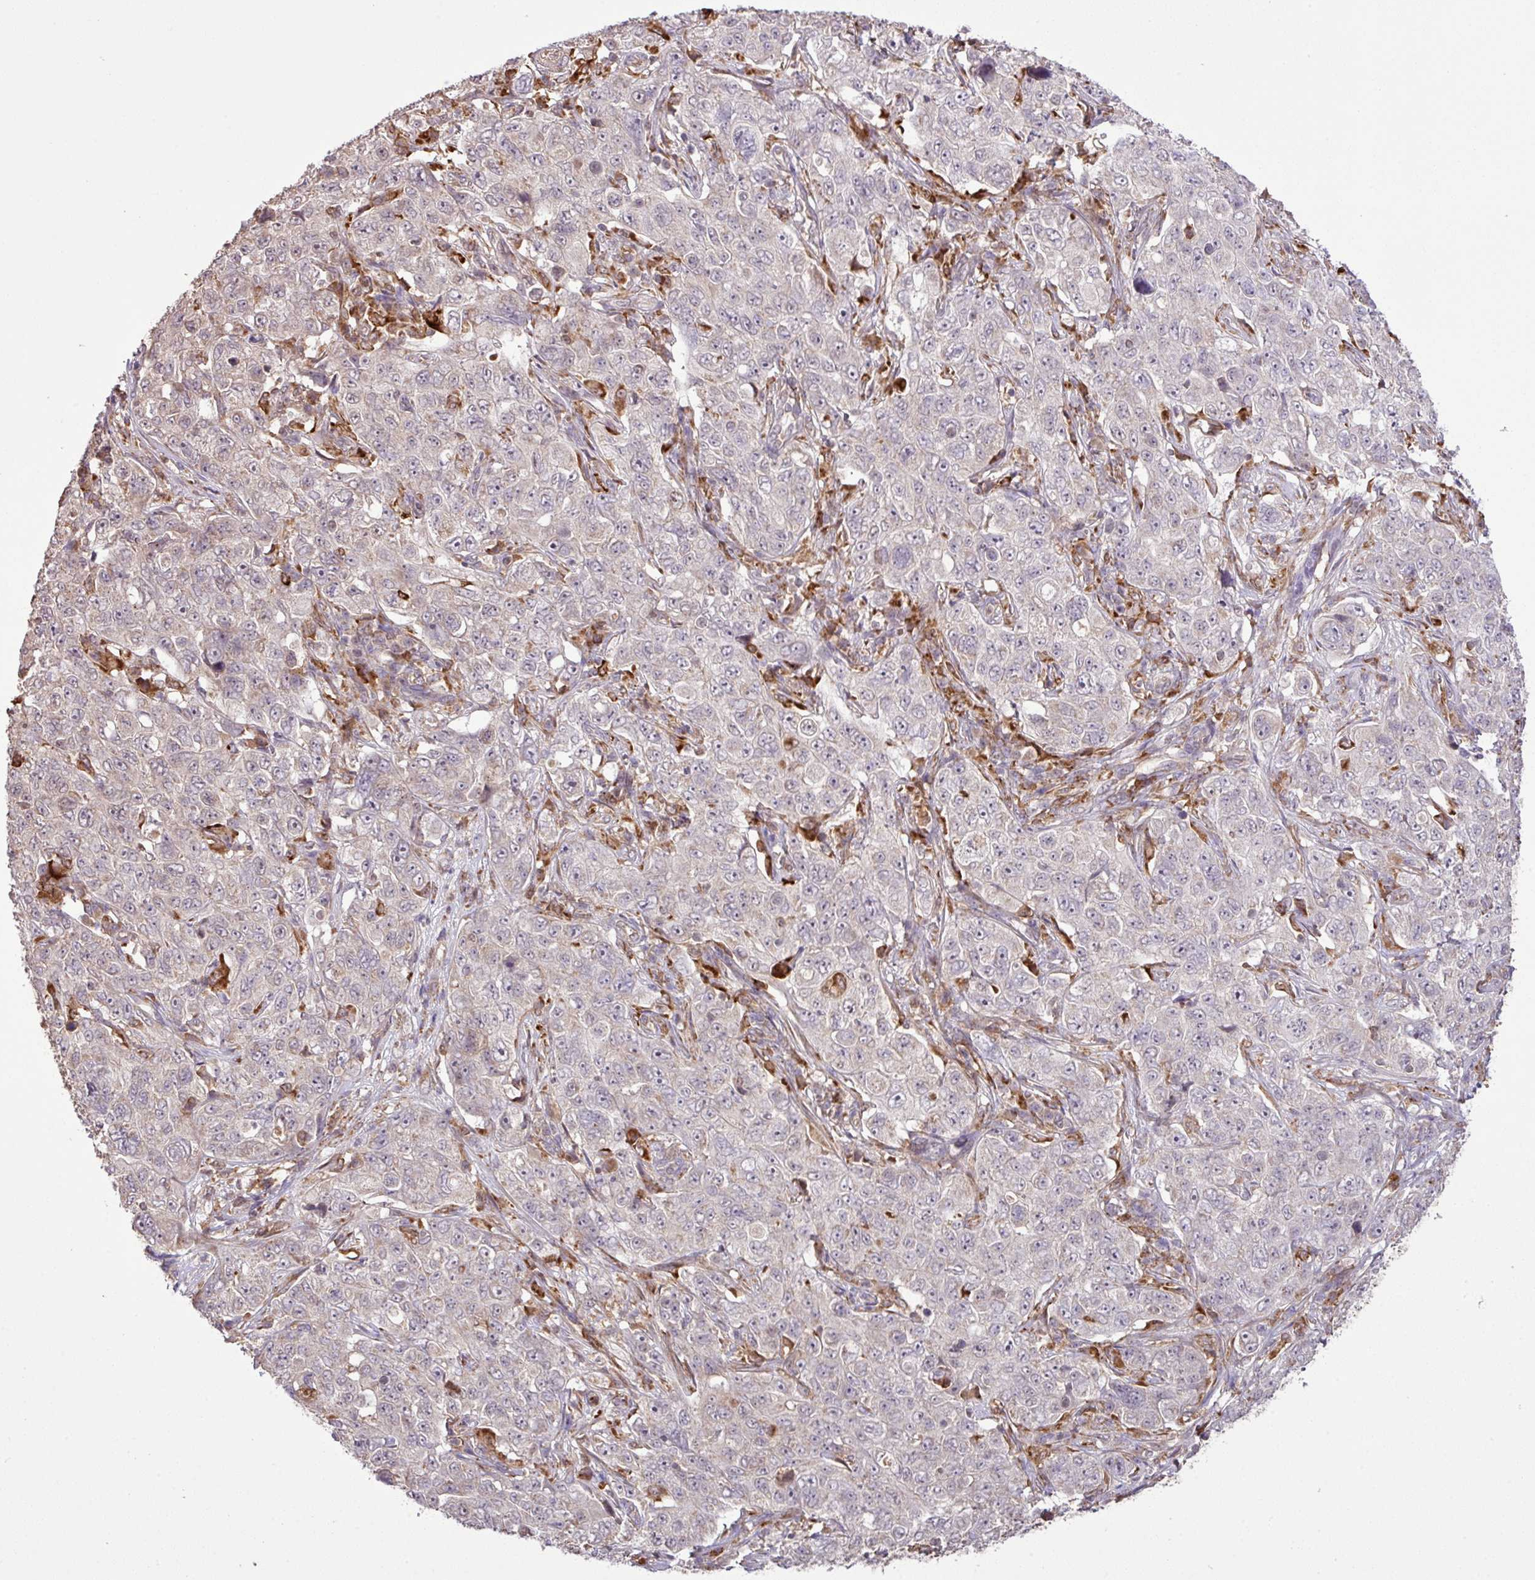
{"staining": {"intensity": "negative", "quantity": "none", "location": "none"}, "tissue": "pancreatic cancer", "cell_type": "Tumor cells", "image_type": "cancer", "snomed": [{"axis": "morphology", "description": "Adenocarcinoma, NOS"}, {"axis": "topography", "description": "Pancreas"}], "caption": "The image shows no staining of tumor cells in pancreatic adenocarcinoma.", "gene": "SMCO4", "patient": {"sex": "male", "age": 68}}